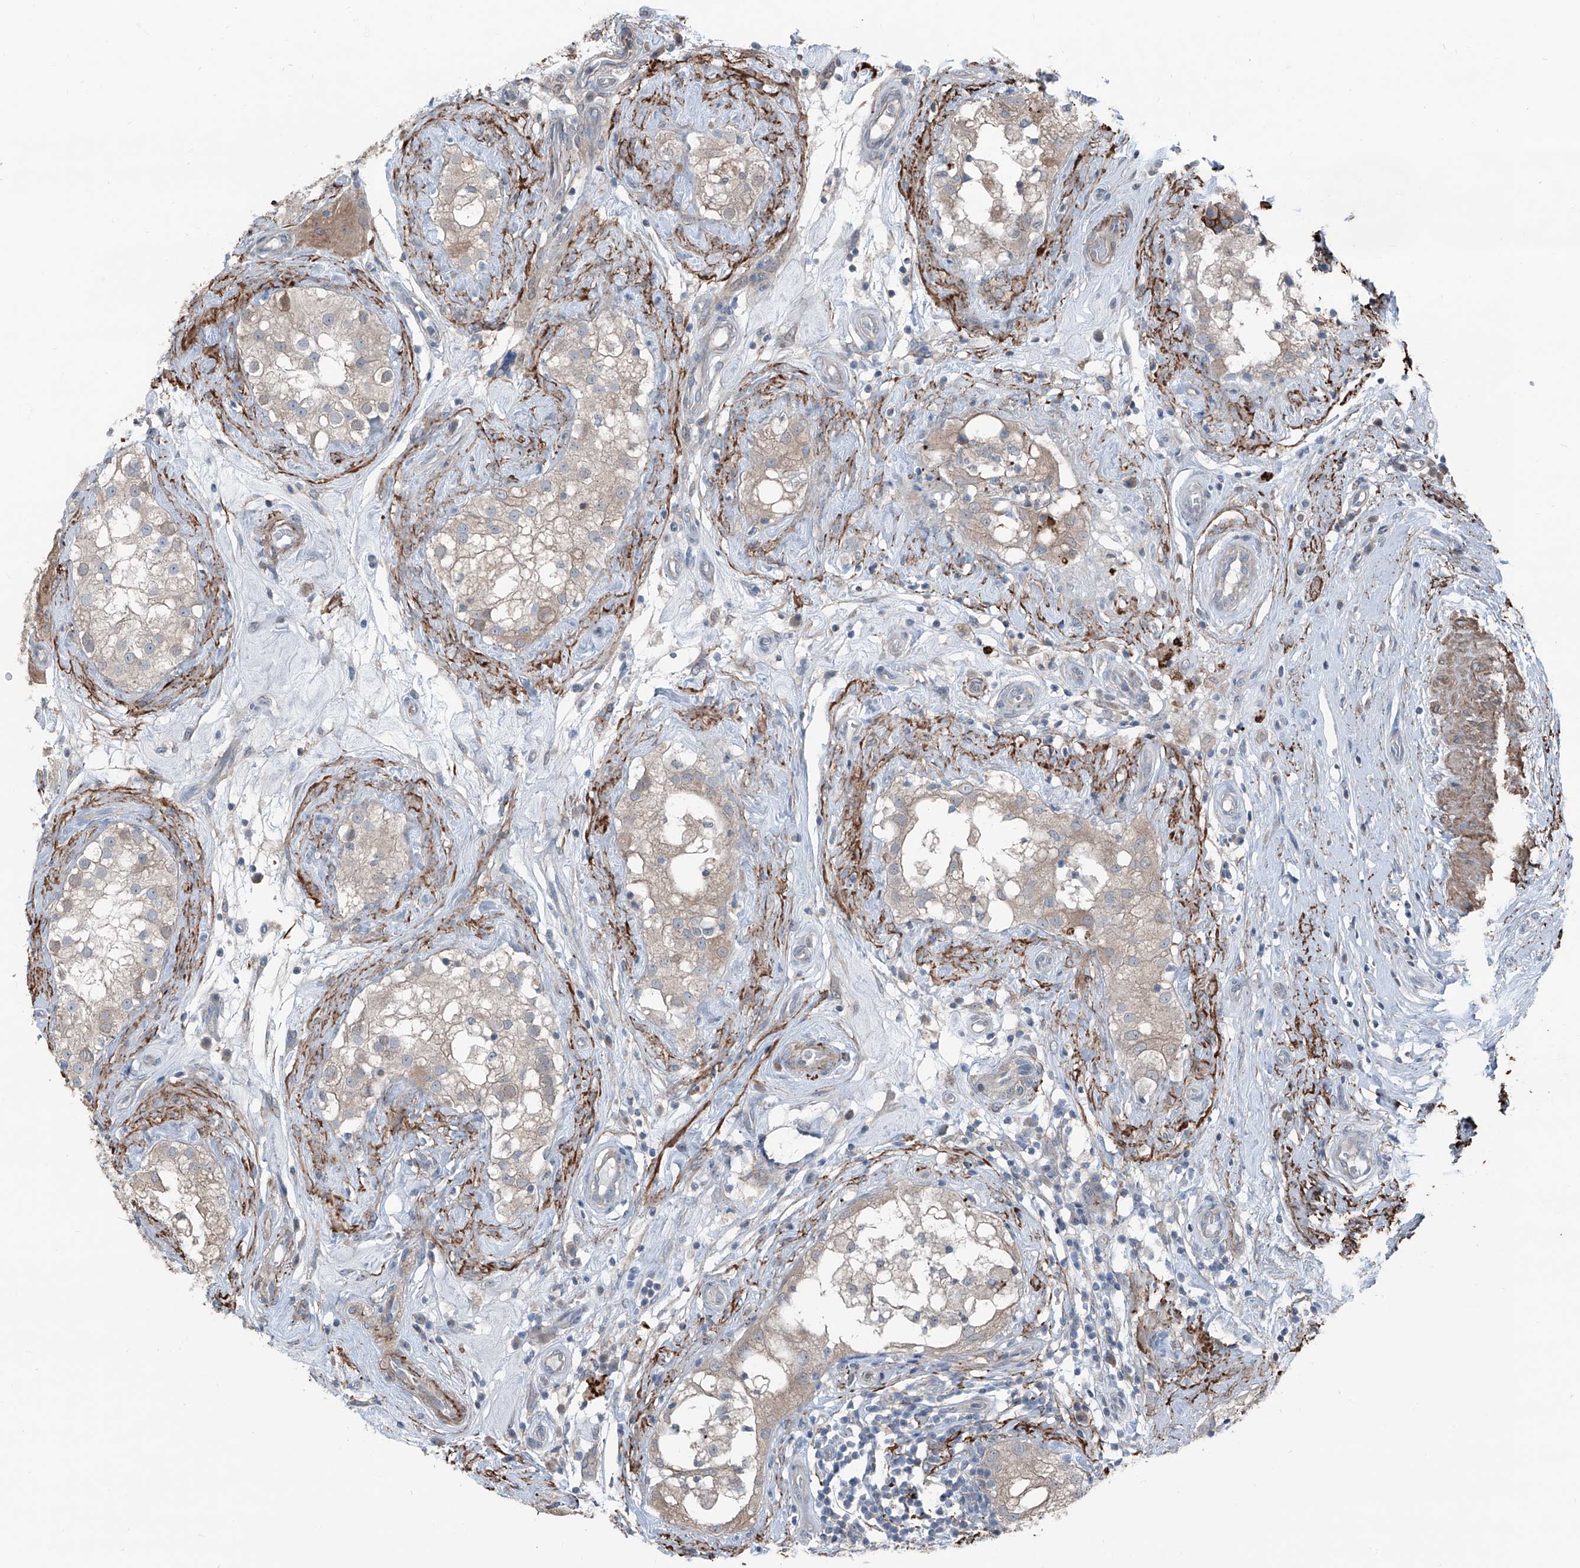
{"staining": {"intensity": "strong", "quantity": "25%-75%", "location": "cytoplasmic/membranous"}, "tissue": "testis", "cell_type": "Cells in seminiferous ducts", "image_type": "normal", "snomed": [{"axis": "morphology", "description": "Normal tissue, NOS"}, {"axis": "topography", "description": "Testis"}], "caption": "Brown immunohistochemical staining in unremarkable human testis reveals strong cytoplasmic/membranous positivity in about 25%-75% of cells in seminiferous ducts. (brown staining indicates protein expression, while blue staining denotes nuclei).", "gene": "HSPB11", "patient": {"sex": "male", "age": 84}}